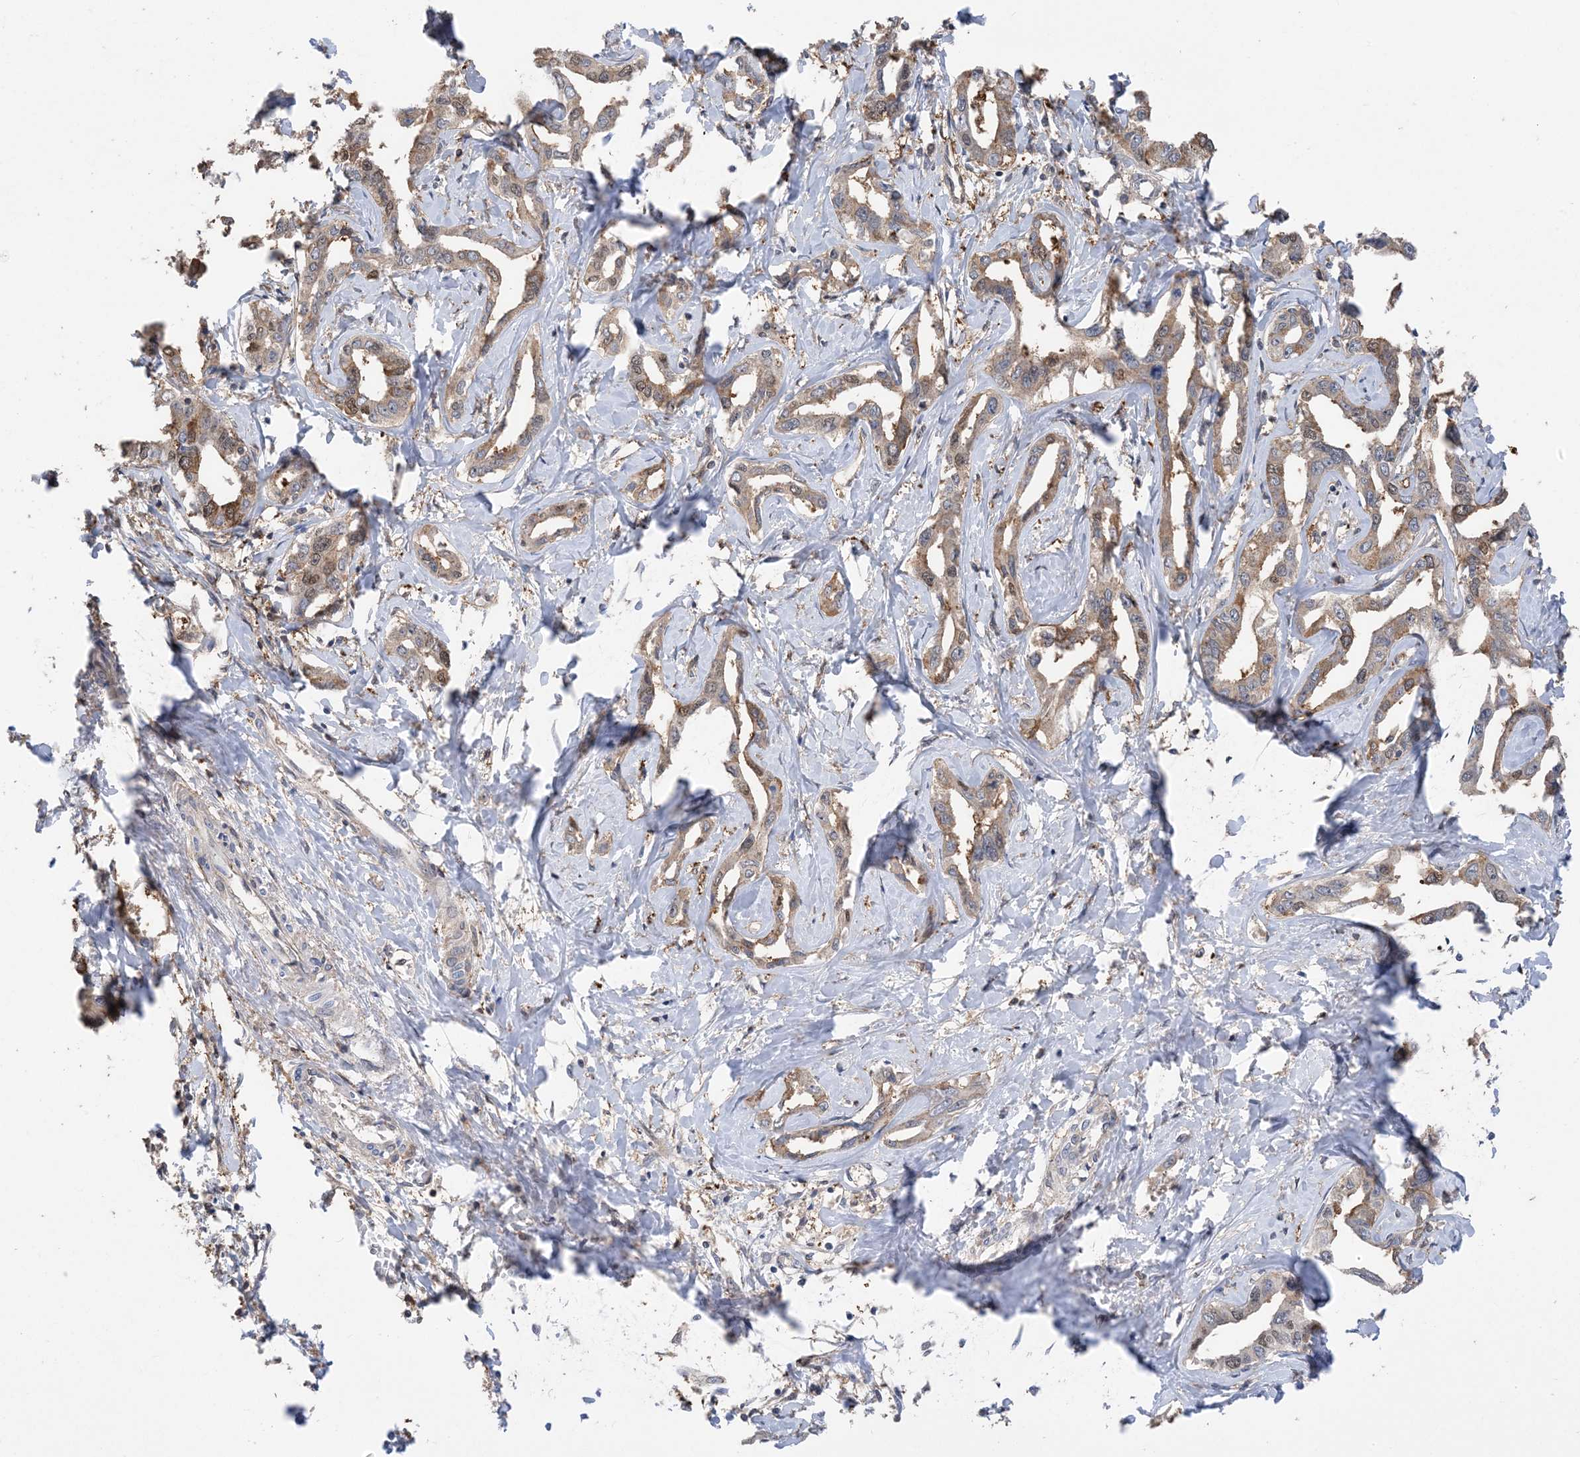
{"staining": {"intensity": "moderate", "quantity": ">75%", "location": "cytoplasmic/membranous,nuclear"}, "tissue": "liver cancer", "cell_type": "Tumor cells", "image_type": "cancer", "snomed": [{"axis": "morphology", "description": "Cholangiocarcinoma"}, {"axis": "topography", "description": "Liver"}], "caption": "There is medium levels of moderate cytoplasmic/membranous and nuclear staining in tumor cells of liver cholangiocarcinoma, as demonstrated by immunohistochemical staining (brown color).", "gene": "HIKESHI", "patient": {"sex": "male", "age": 59}}